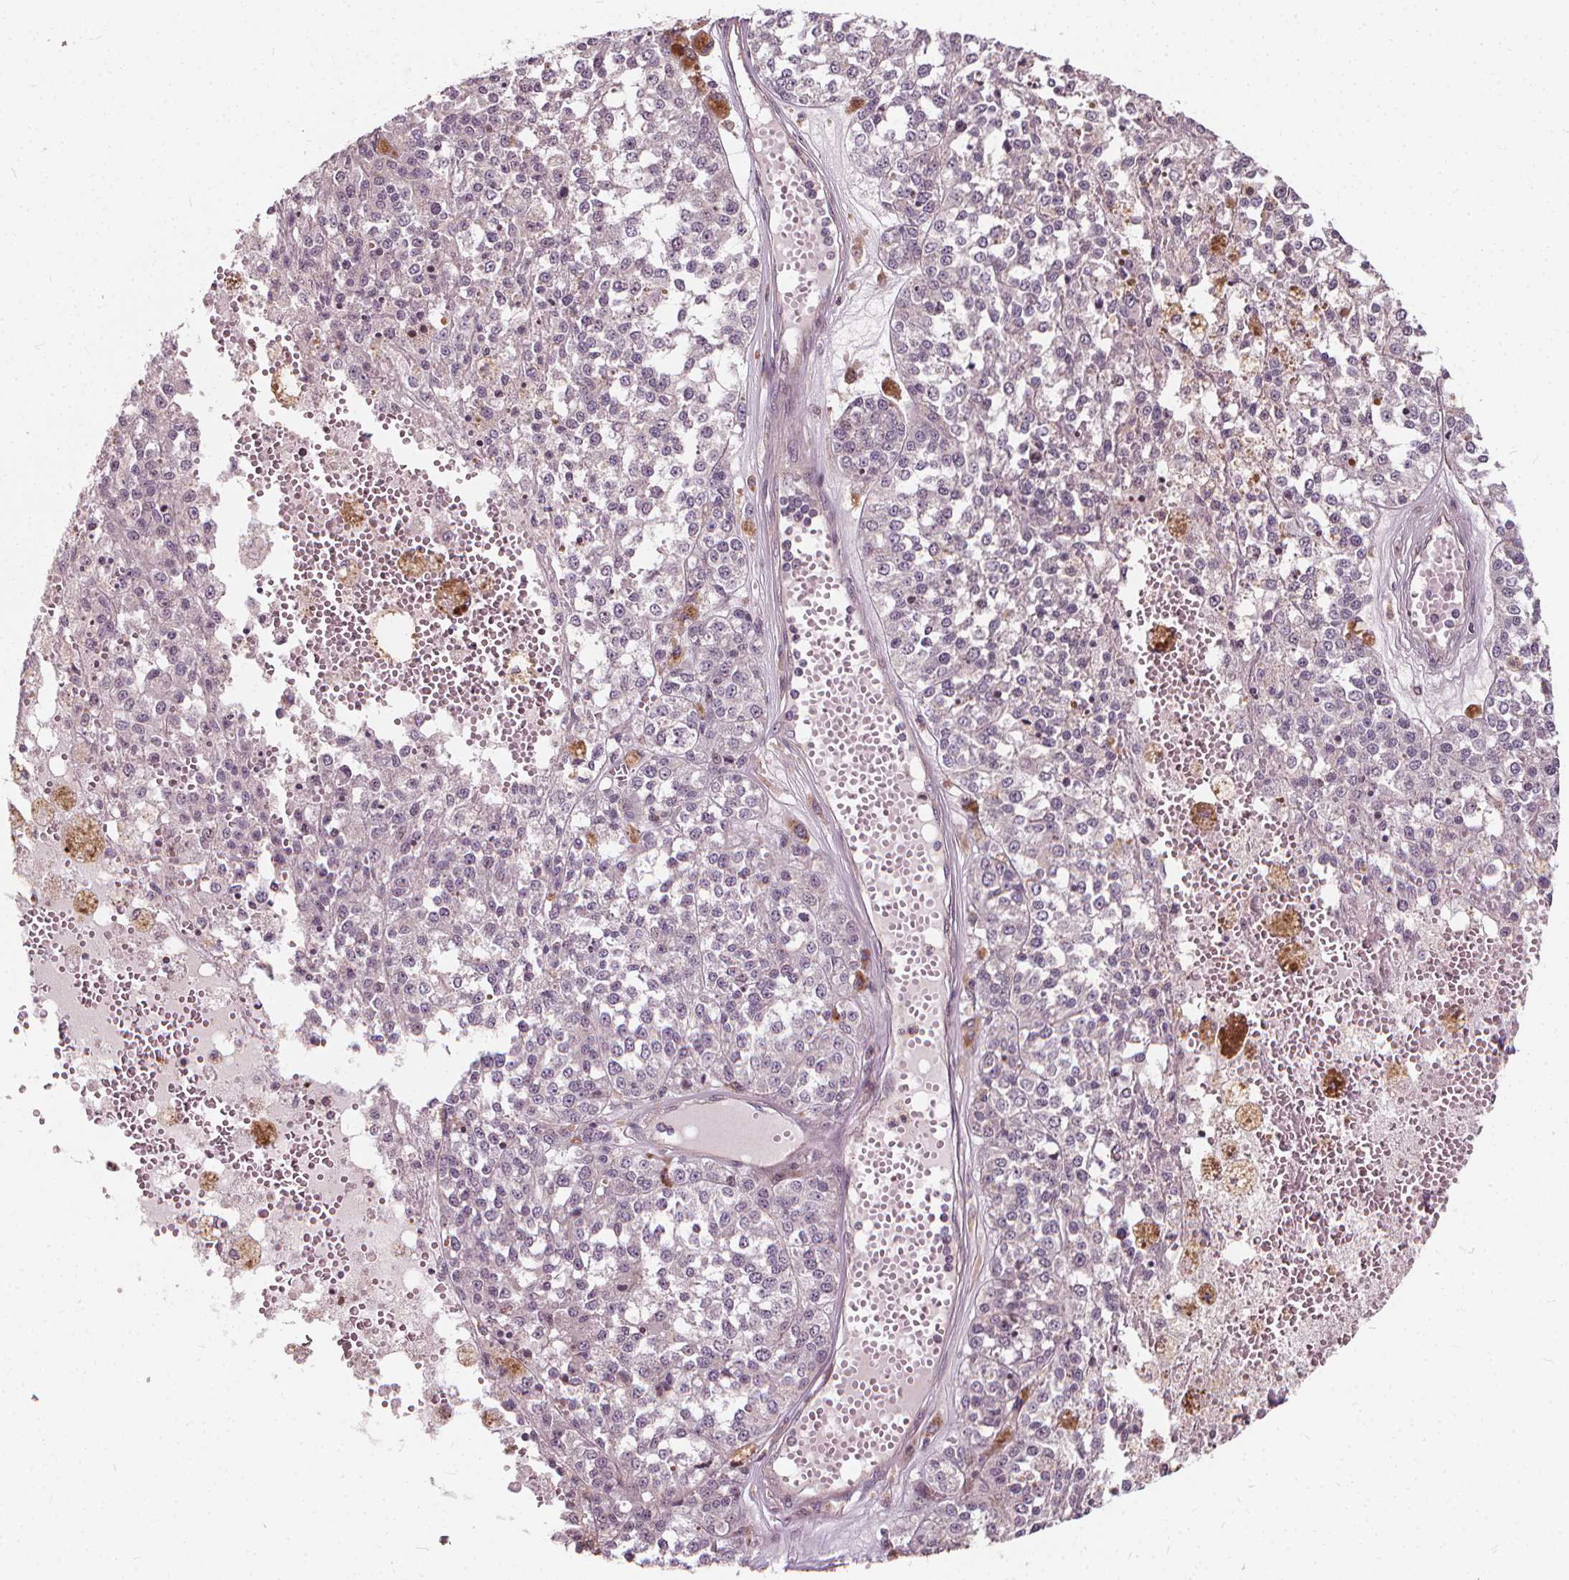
{"staining": {"intensity": "negative", "quantity": "none", "location": "none"}, "tissue": "melanoma", "cell_type": "Tumor cells", "image_type": "cancer", "snomed": [{"axis": "morphology", "description": "Malignant melanoma, Metastatic site"}, {"axis": "topography", "description": "Lymph node"}], "caption": "IHC of human malignant melanoma (metastatic site) reveals no staining in tumor cells.", "gene": "INPP5E", "patient": {"sex": "female", "age": 64}}